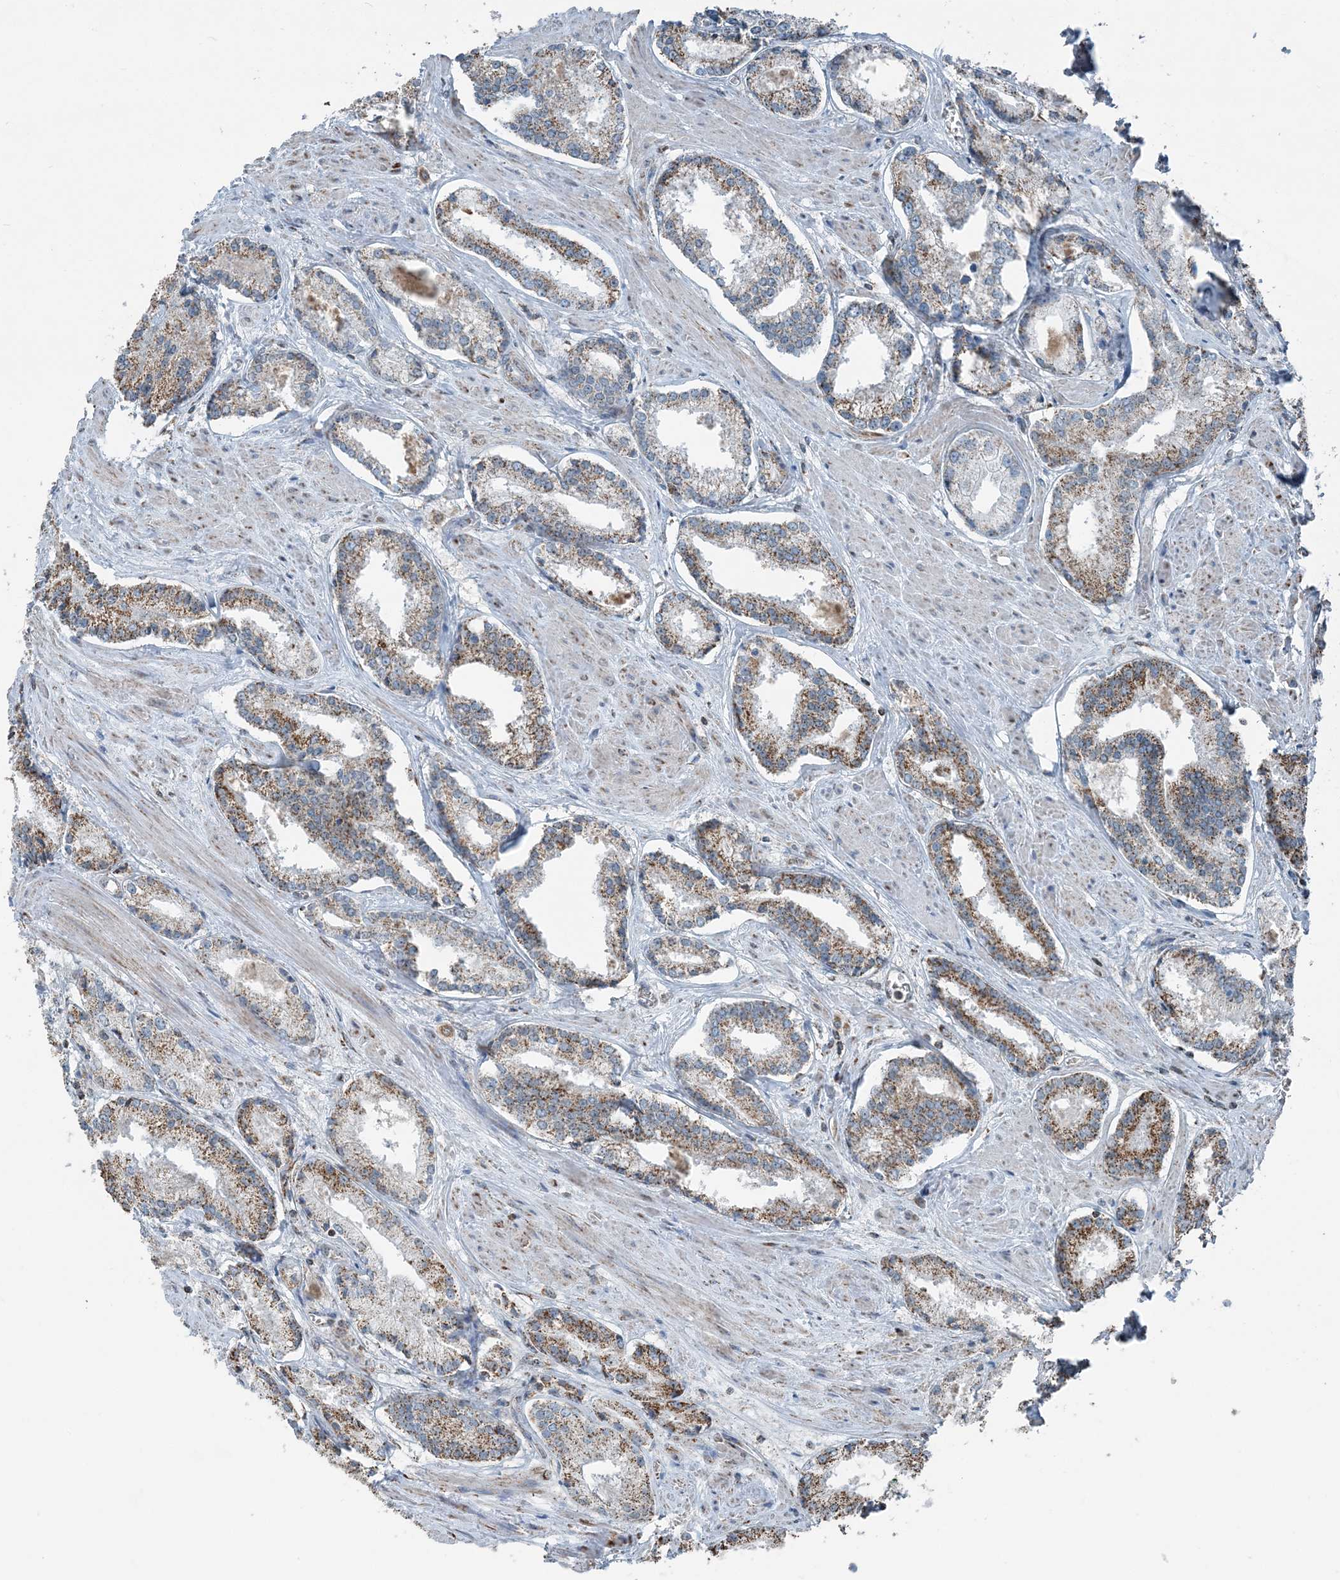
{"staining": {"intensity": "strong", "quantity": "25%-75%", "location": "cytoplasmic/membranous"}, "tissue": "prostate cancer", "cell_type": "Tumor cells", "image_type": "cancer", "snomed": [{"axis": "morphology", "description": "Adenocarcinoma, Low grade"}, {"axis": "topography", "description": "Prostate"}], "caption": "Immunohistochemical staining of prostate low-grade adenocarcinoma reveals high levels of strong cytoplasmic/membranous staining in about 25%-75% of tumor cells.", "gene": "SUCLG1", "patient": {"sex": "male", "age": 54}}